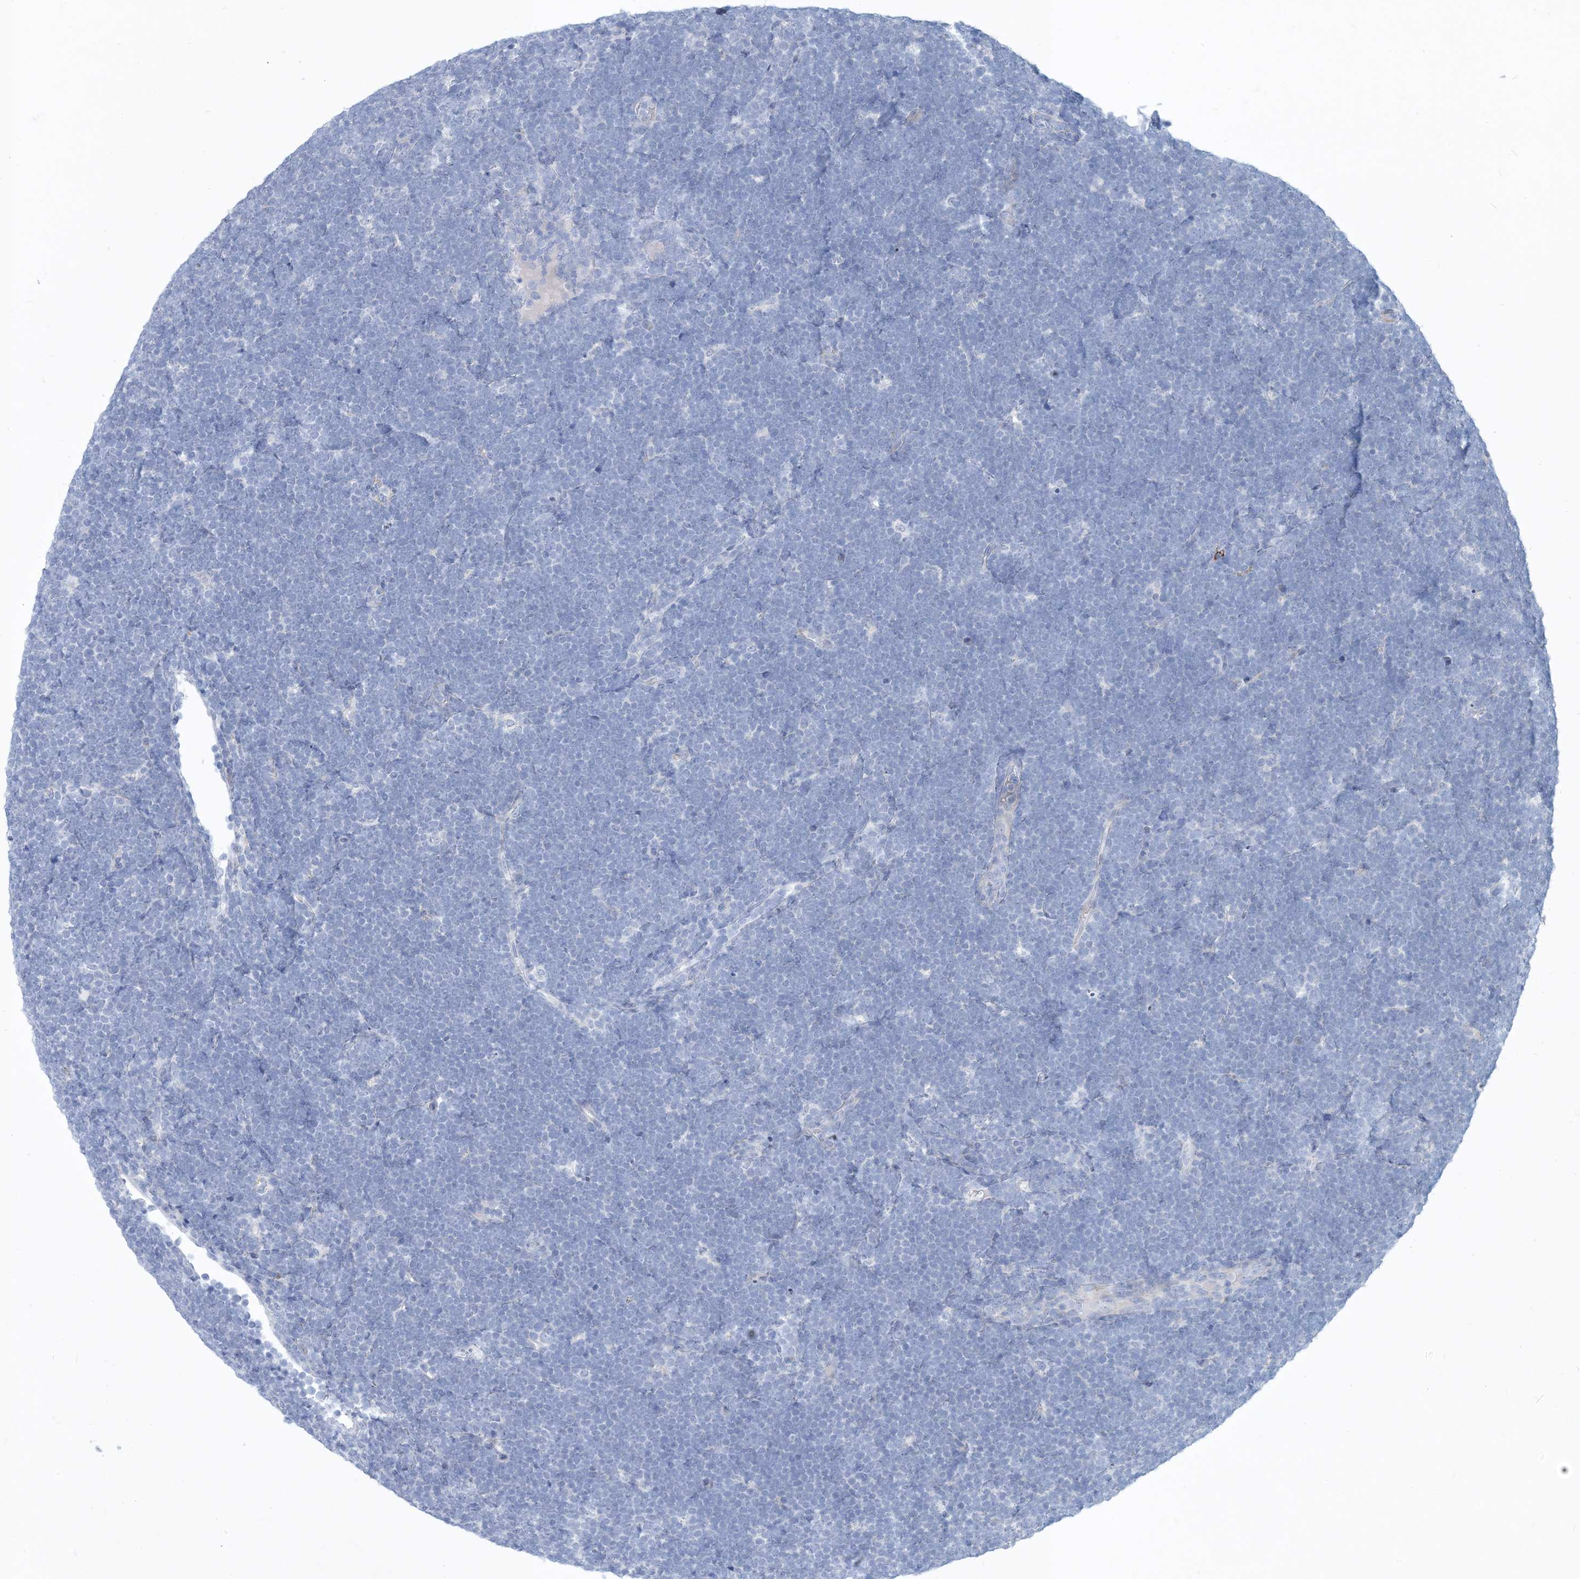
{"staining": {"intensity": "negative", "quantity": "none", "location": "none"}, "tissue": "lymphoma", "cell_type": "Tumor cells", "image_type": "cancer", "snomed": [{"axis": "morphology", "description": "Malignant lymphoma, non-Hodgkin's type, High grade"}, {"axis": "topography", "description": "Lymph node"}], "caption": "Lymphoma was stained to show a protein in brown. There is no significant expression in tumor cells.", "gene": "MOXD1", "patient": {"sex": "male", "age": 13}}